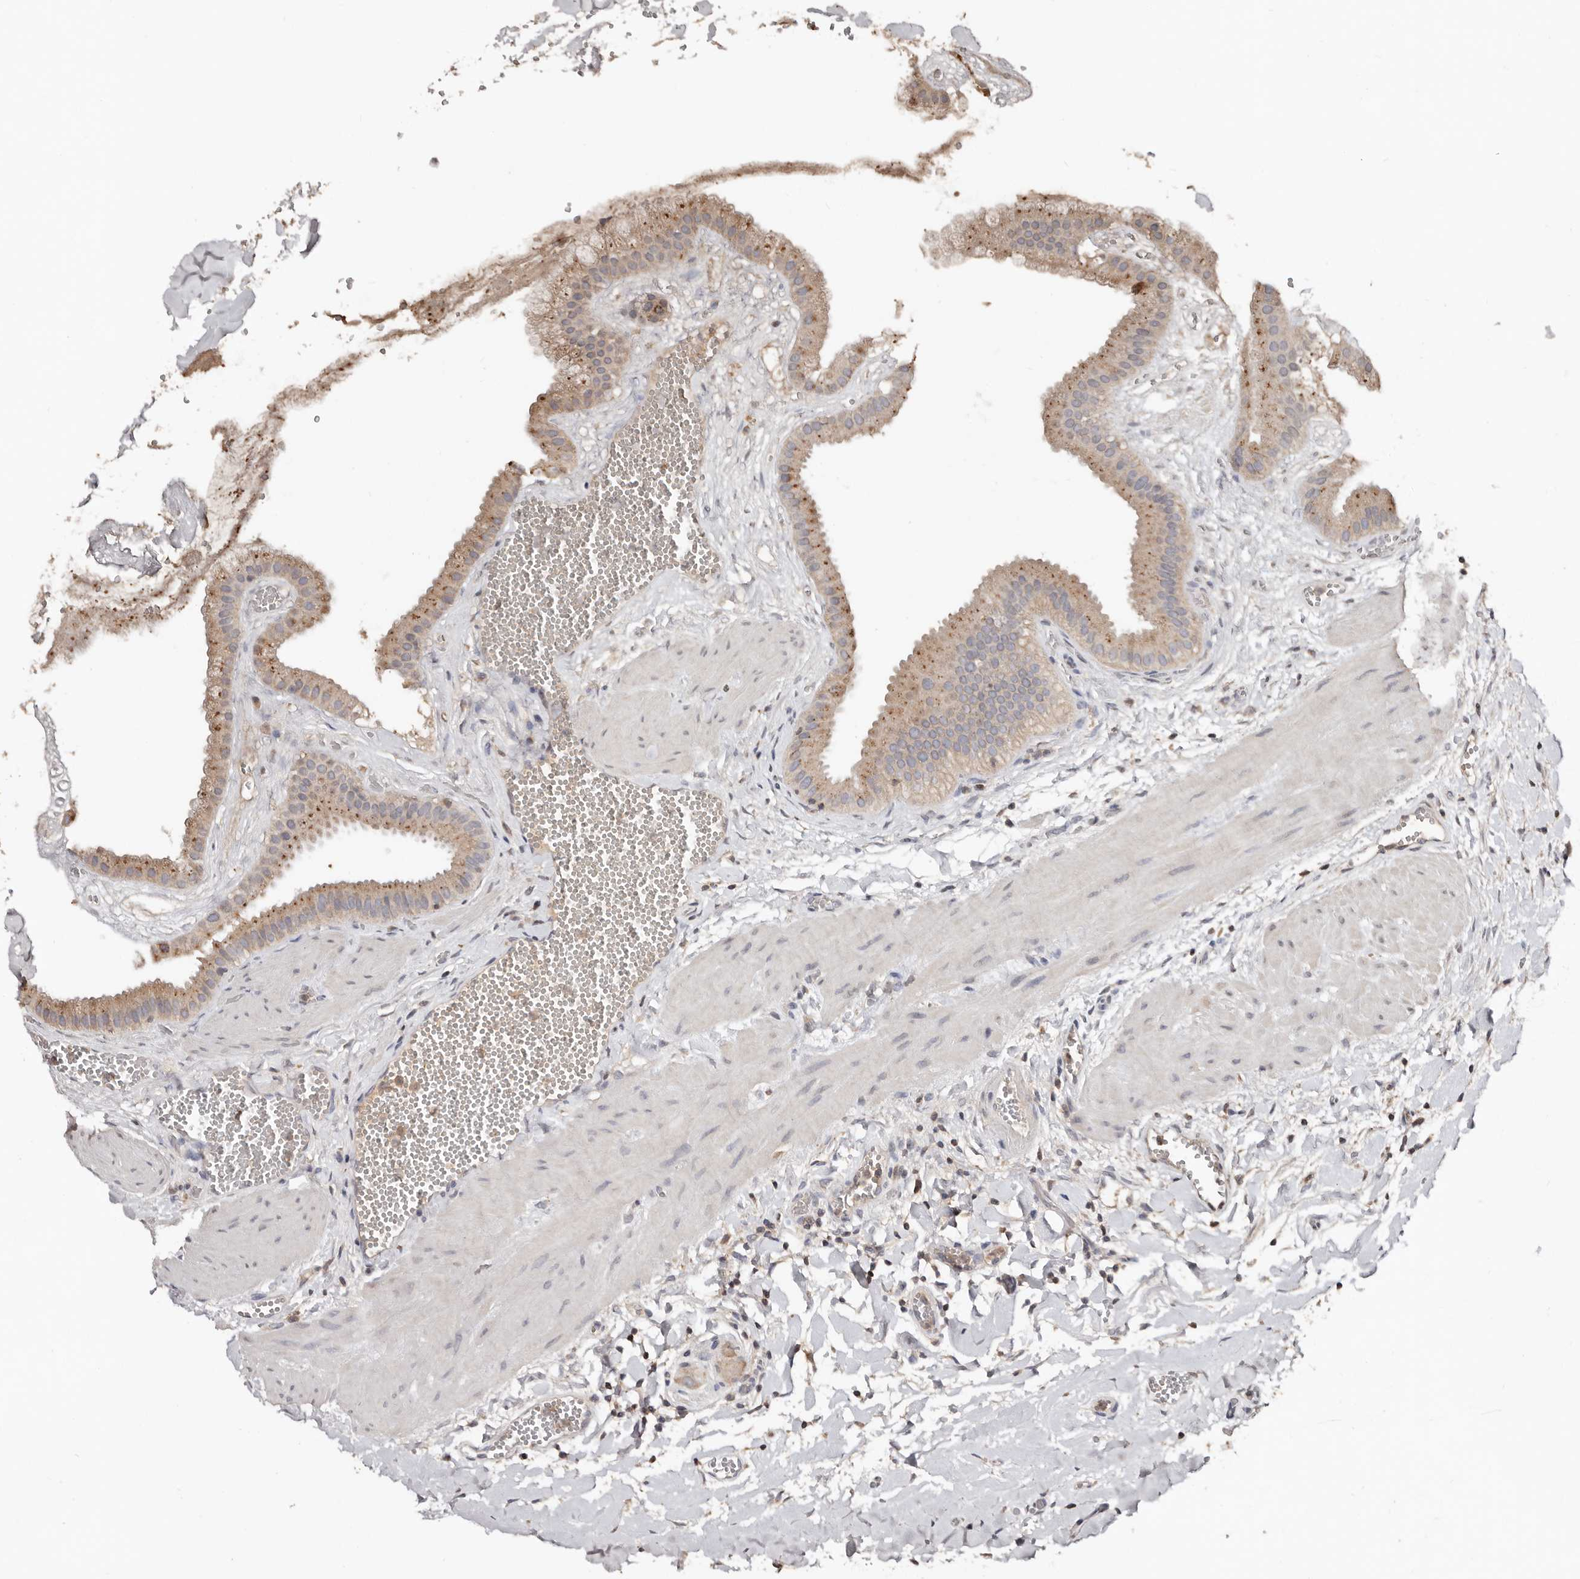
{"staining": {"intensity": "weak", "quantity": ">75%", "location": "cytoplasmic/membranous"}, "tissue": "gallbladder", "cell_type": "Glandular cells", "image_type": "normal", "snomed": [{"axis": "morphology", "description": "Normal tissue, NOS"}, {"axis": "topography", "description": "Gallbladder"}], "caption": "Immunohistochemistry (IHC) (DAB (3,3'-diaminobenzidine)) staining of normal gallbladder displays weak cytoplasmic/membranous protein expression in approximately >75% of glandular cells.", "gene": "SLC39A2", "patient": {"sex": "male", "age": 55}}